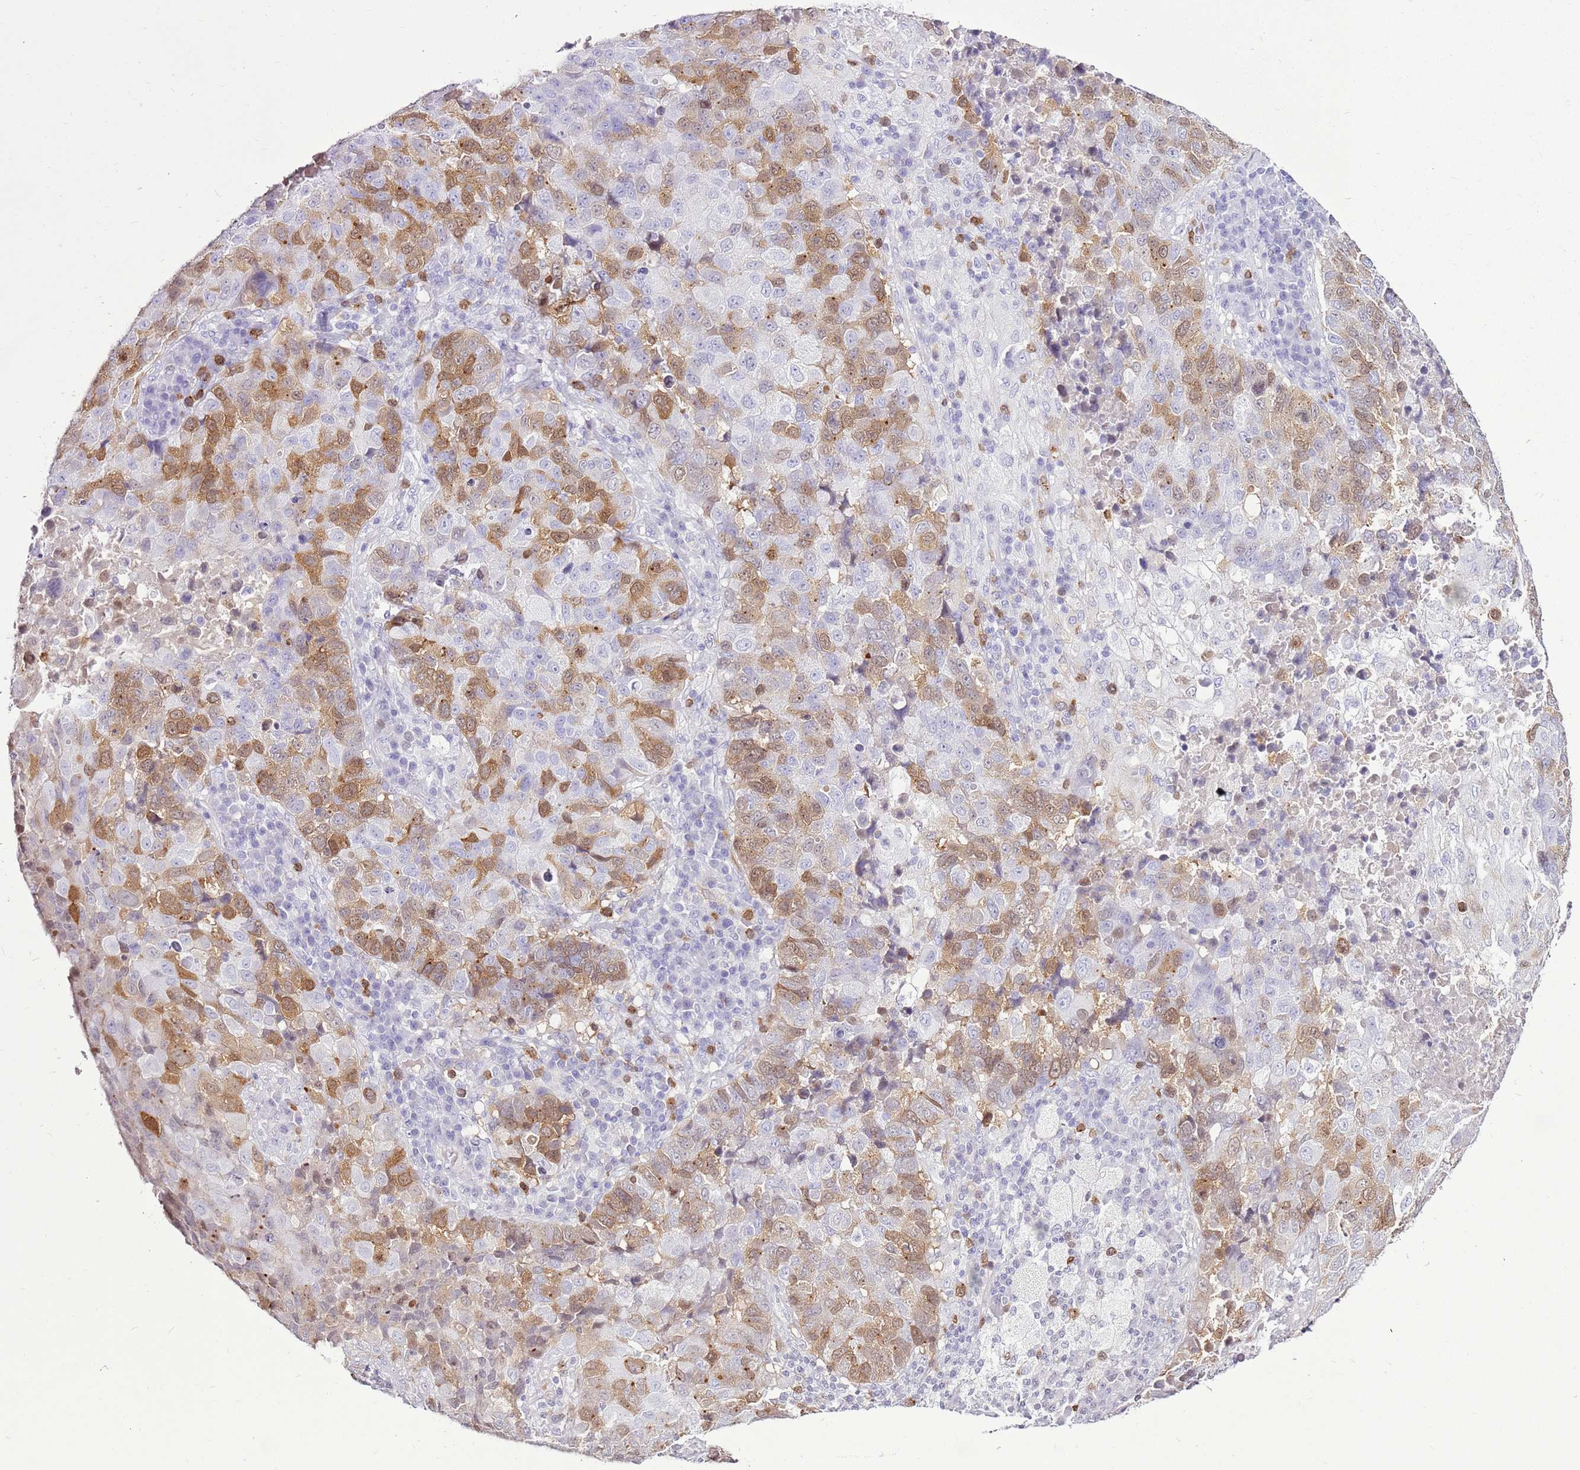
{"staining": {"intensity": "moderate", "quantity": "25%-75%", "location": "cytoplasmic/membranous"}, "tissue": "lung cancer", "cell_type": "Tumor cells", "image_type": "cancer", "snomed": [{"axis": "morphology", "description": "Squamous cell carcinoma, NOS"}, {"axis": "topography", "description": "Lung"}], "caption": "Lung cancer stained for a protein exhibits moderate cytoplasmic/membranous positivity in tumor cells.", "gene": "SPC25", "patient": {"sex": "male", "age": 73}}